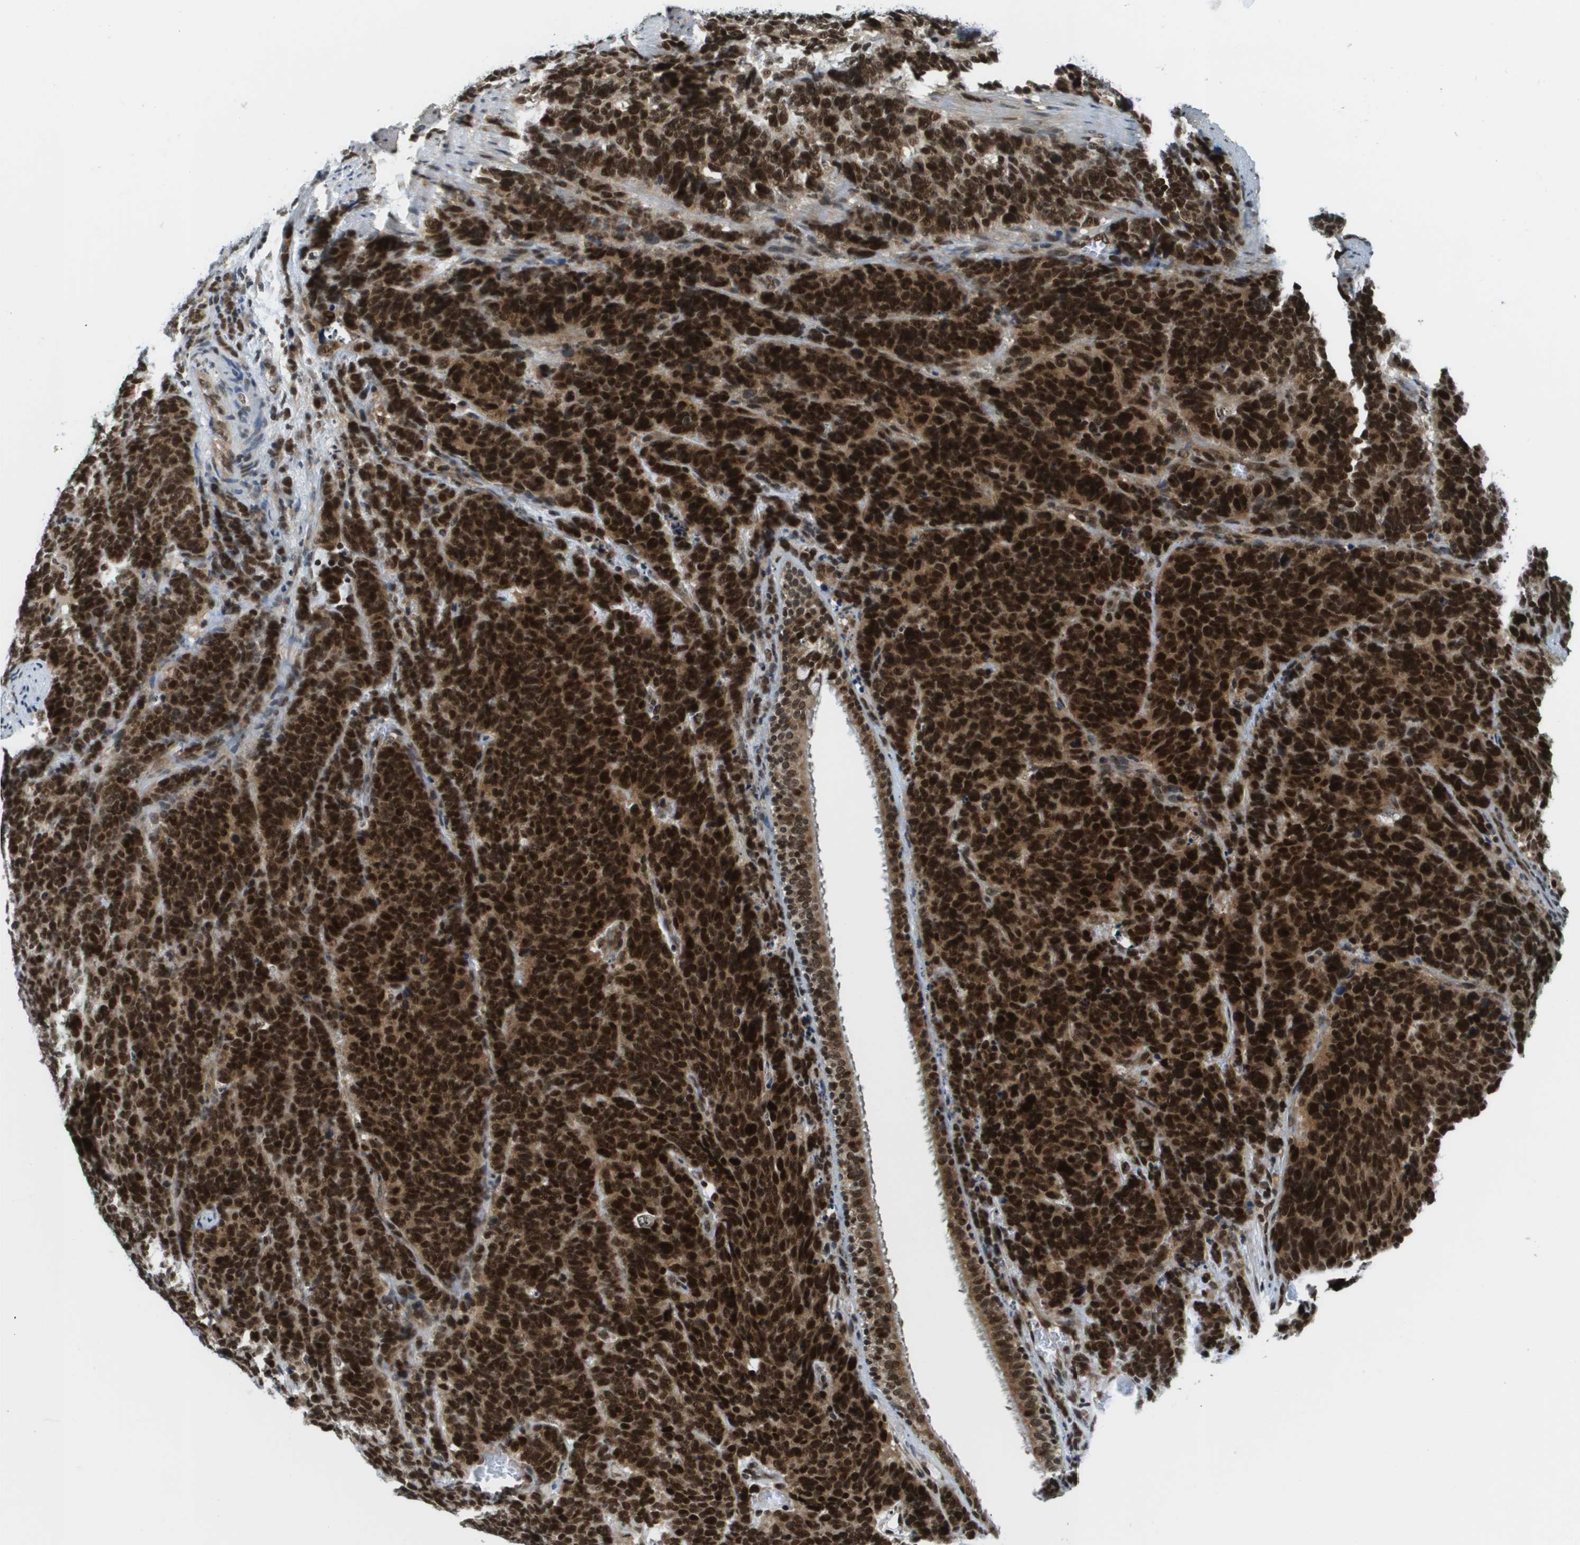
{"staining": {"intensity": "strong", "quantity": ">75%", "location": "cytoplasmic/membranous,nuclear"}, "tissue": "lung cancer", "cell_type": "Tumor cells", "image_type": "cancer", "snomed": [{"axis": "morphology", "description": "Neoplasm, malignant, NOS"}, {"axis": "topography", "description": "Lung"}], "caption": "High-power microscopy captured an immunohistochemistry micrograph of lung cancer (neoplasm (malignant)), revealing strong cytoplasmic/membranous and nuclear staining in approximately >75% of tumor cells.", "gene": "RECQL4", "patient": {"sex": "female", "age": 58}}